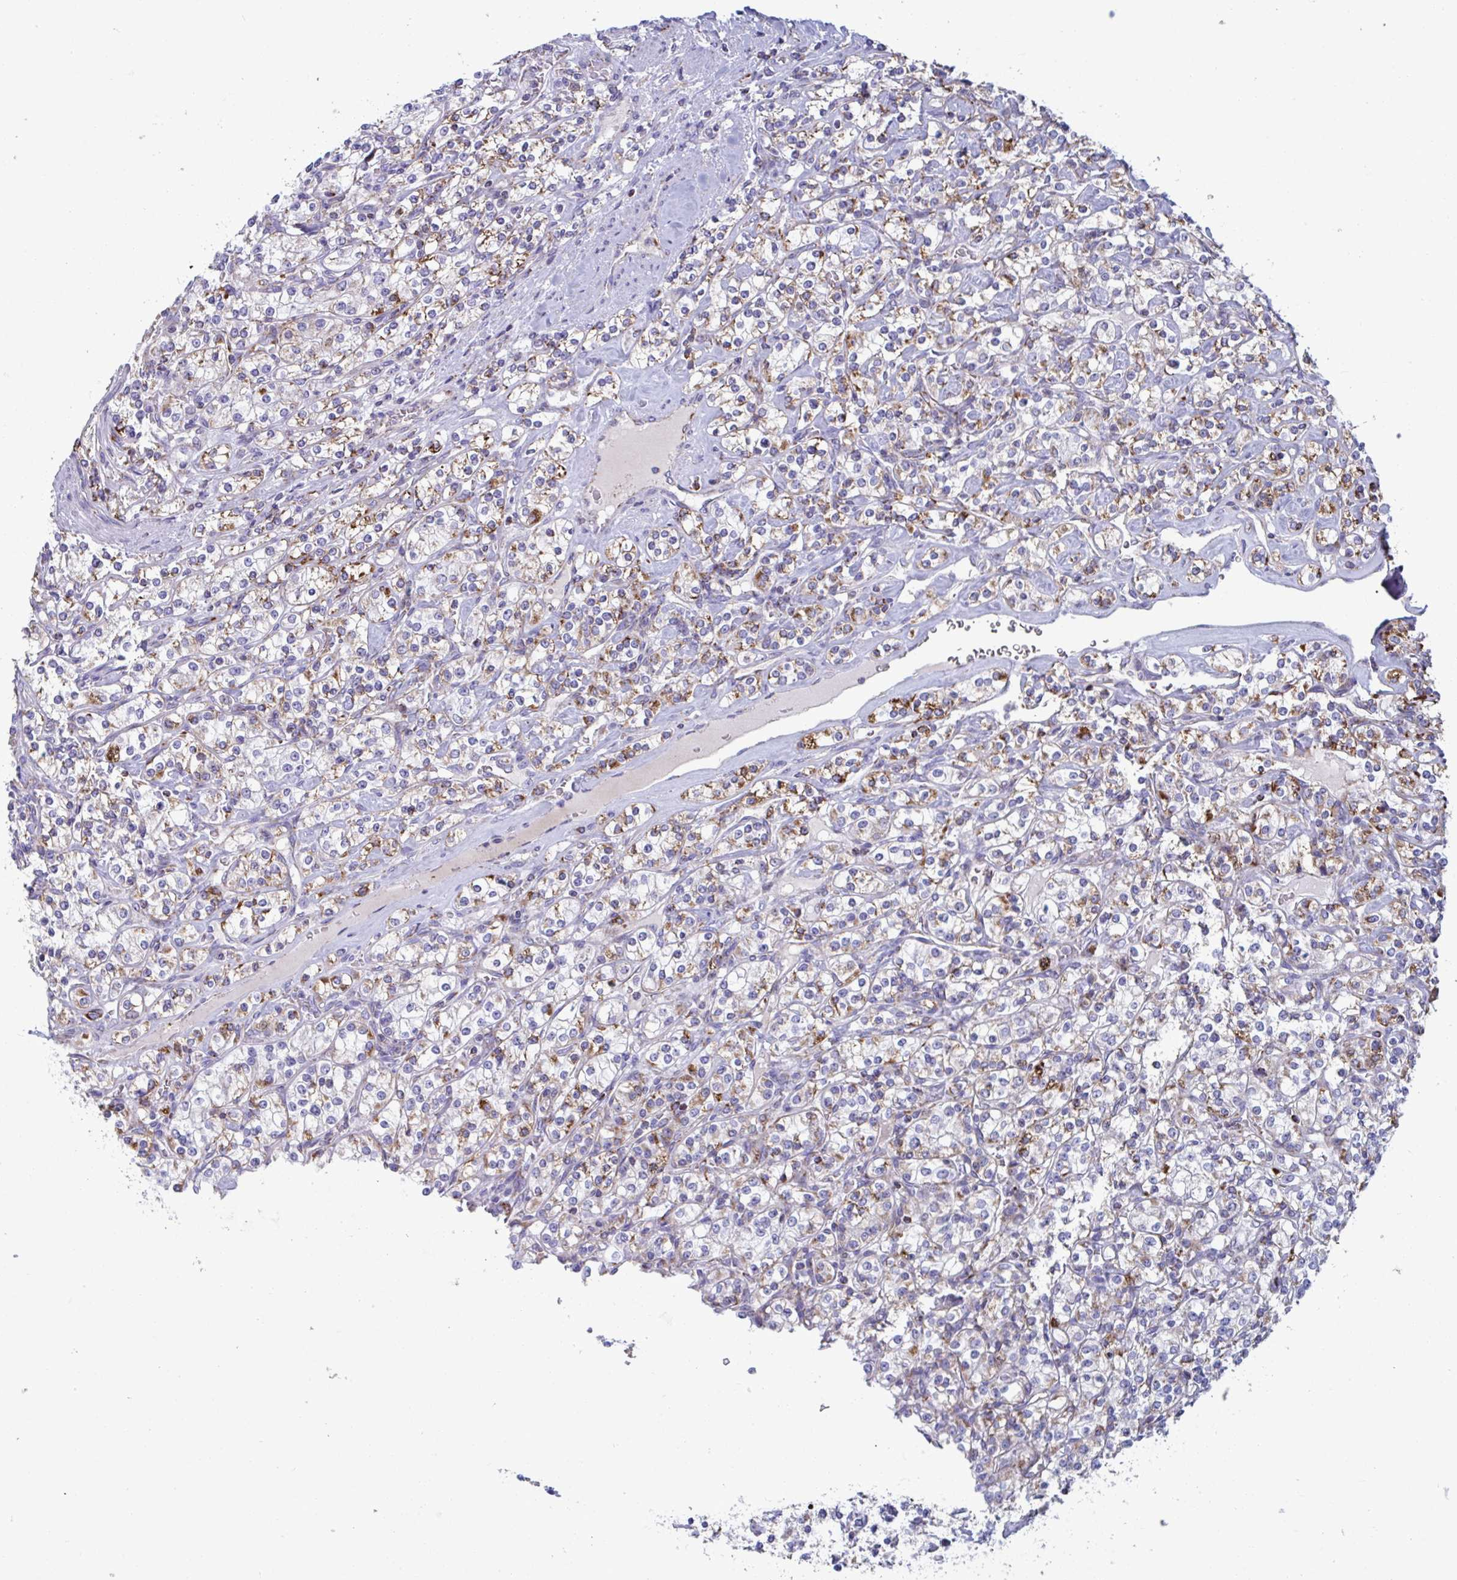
{"staining": {"intensity": "moderate", "quantity": ">75%", "location": "cytoplasmic/membranous"}, "tissue": "renal cancer", "cell_type": "Tumor cells", "image_type": "cancer", "snomed": [{"axis": "morphology", "description": "Adenocarcinoma, NOS"}, {"axis": "topography", "description": "Kidney"}], "caption": "Renal adenocarcinoma stained for a protein demonstrates moderate cytoplasmic/membranous positivity in tumor cells.", "gene": "BCAT2", "patient": {"sex": "male", "age": 77}}